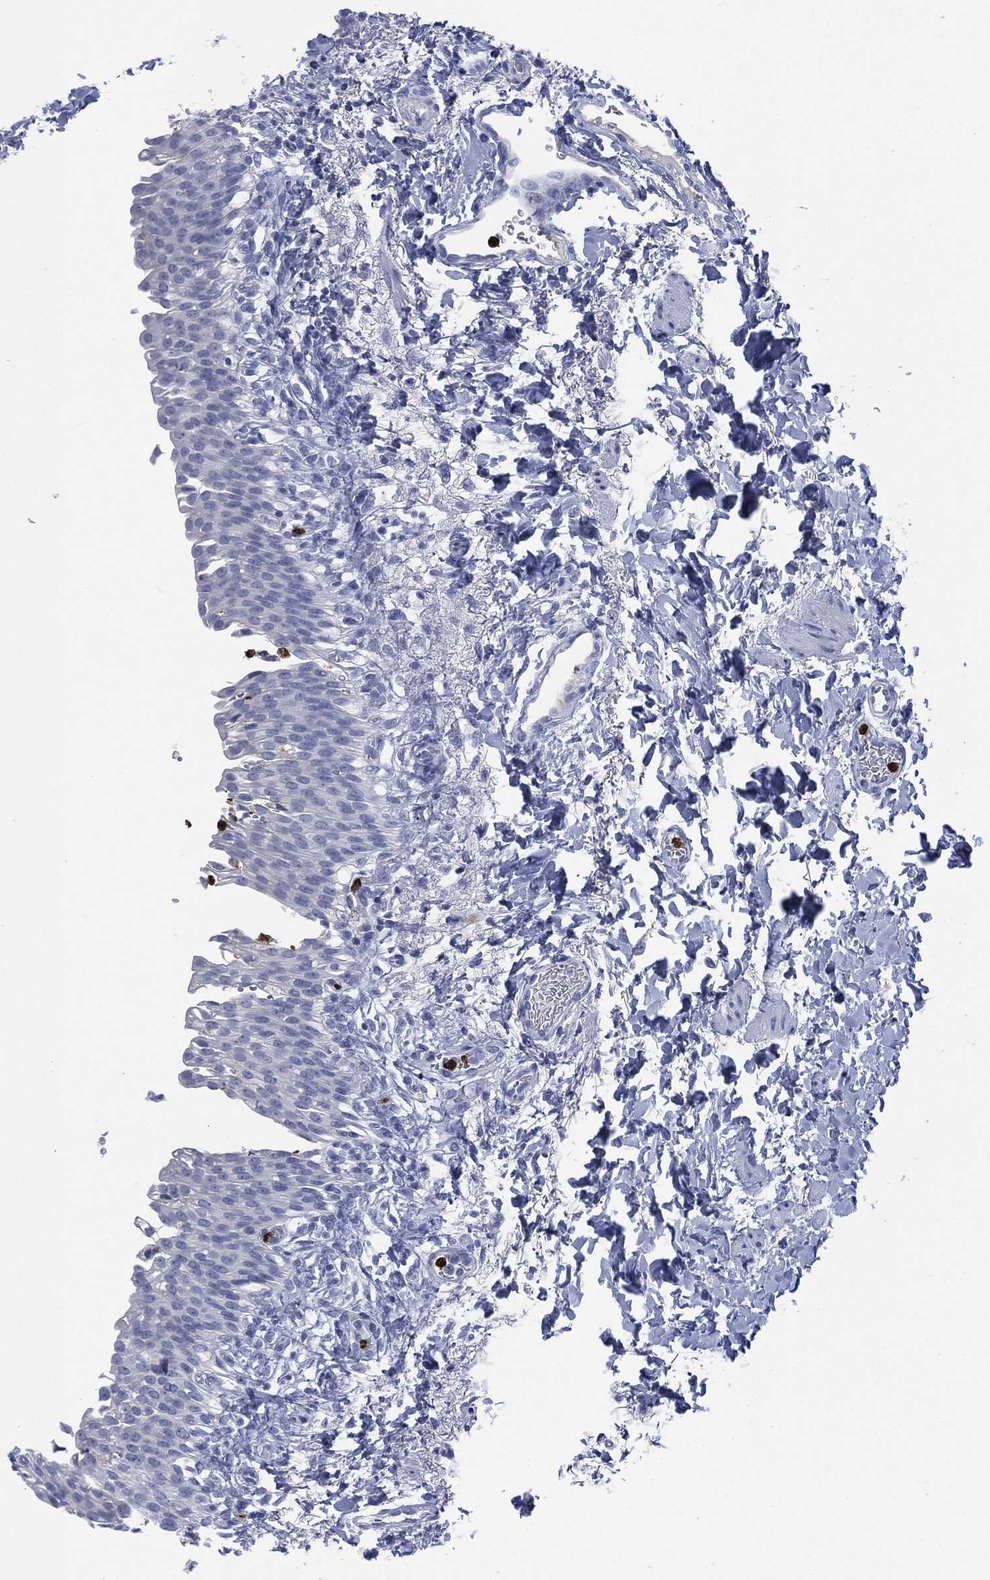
{"staining": {"intensity": "negative", "quantity": "none", "location": "none"}, "tissue": "urinary bladder", "cell_type": "Urothelial cells", "image_type": "normal", "snomed": [{"axis": "morphology", "description": "Normal tissue, NOS"}, {"axis": "topography", "description": "Urinary bladder"}], "caption": "IHC micrograph of benign human urinary bladder stained for a protein (brown), which exhibits no staining in urothelial cells. The staining is performed using DAB brown chromogen with nuclei counter-stained in using hematoxylin.", "gene": "CEACAM8", "patient": {"sex": "female", "age": 60}}